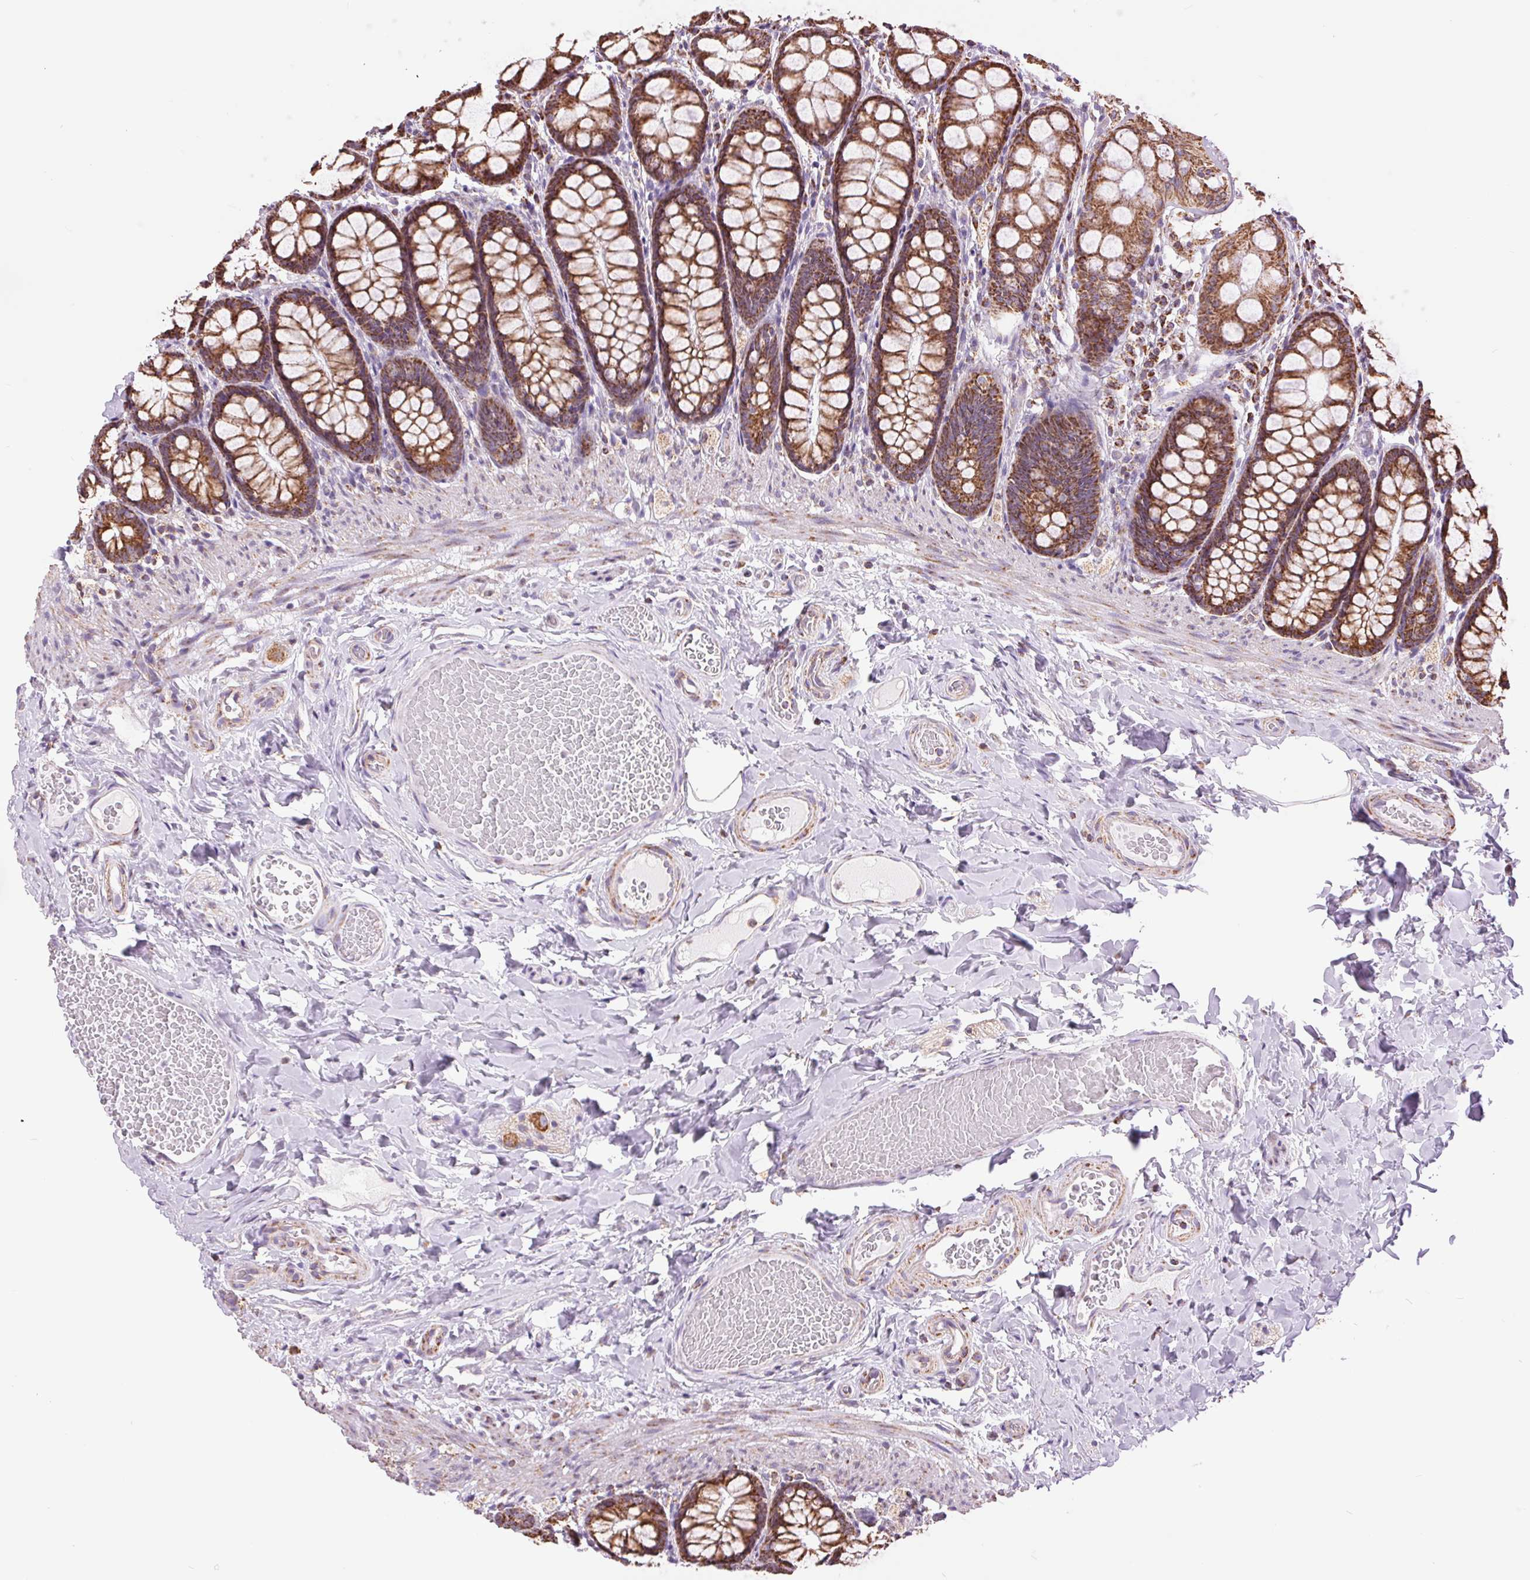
{"staining": {"intensity": "weak", "quantity": "<25%", "location": "cytoplasmic/membranous"}, "tissue": "colon", "cell_type": "Endothelial cells", "image_type": "normal", "snomed": [{"axis": "morphology", "description": "Normal tissue, NOS"}, {"axis": "topography", "description": "Colon"}], "caption": "IHC micrograph of normal human colon stained for a protein (brown), which demonstrates no staining in endothelial cells.", "gene": "ATP5PB", "patient": {"sex": "male", "age": 47}}